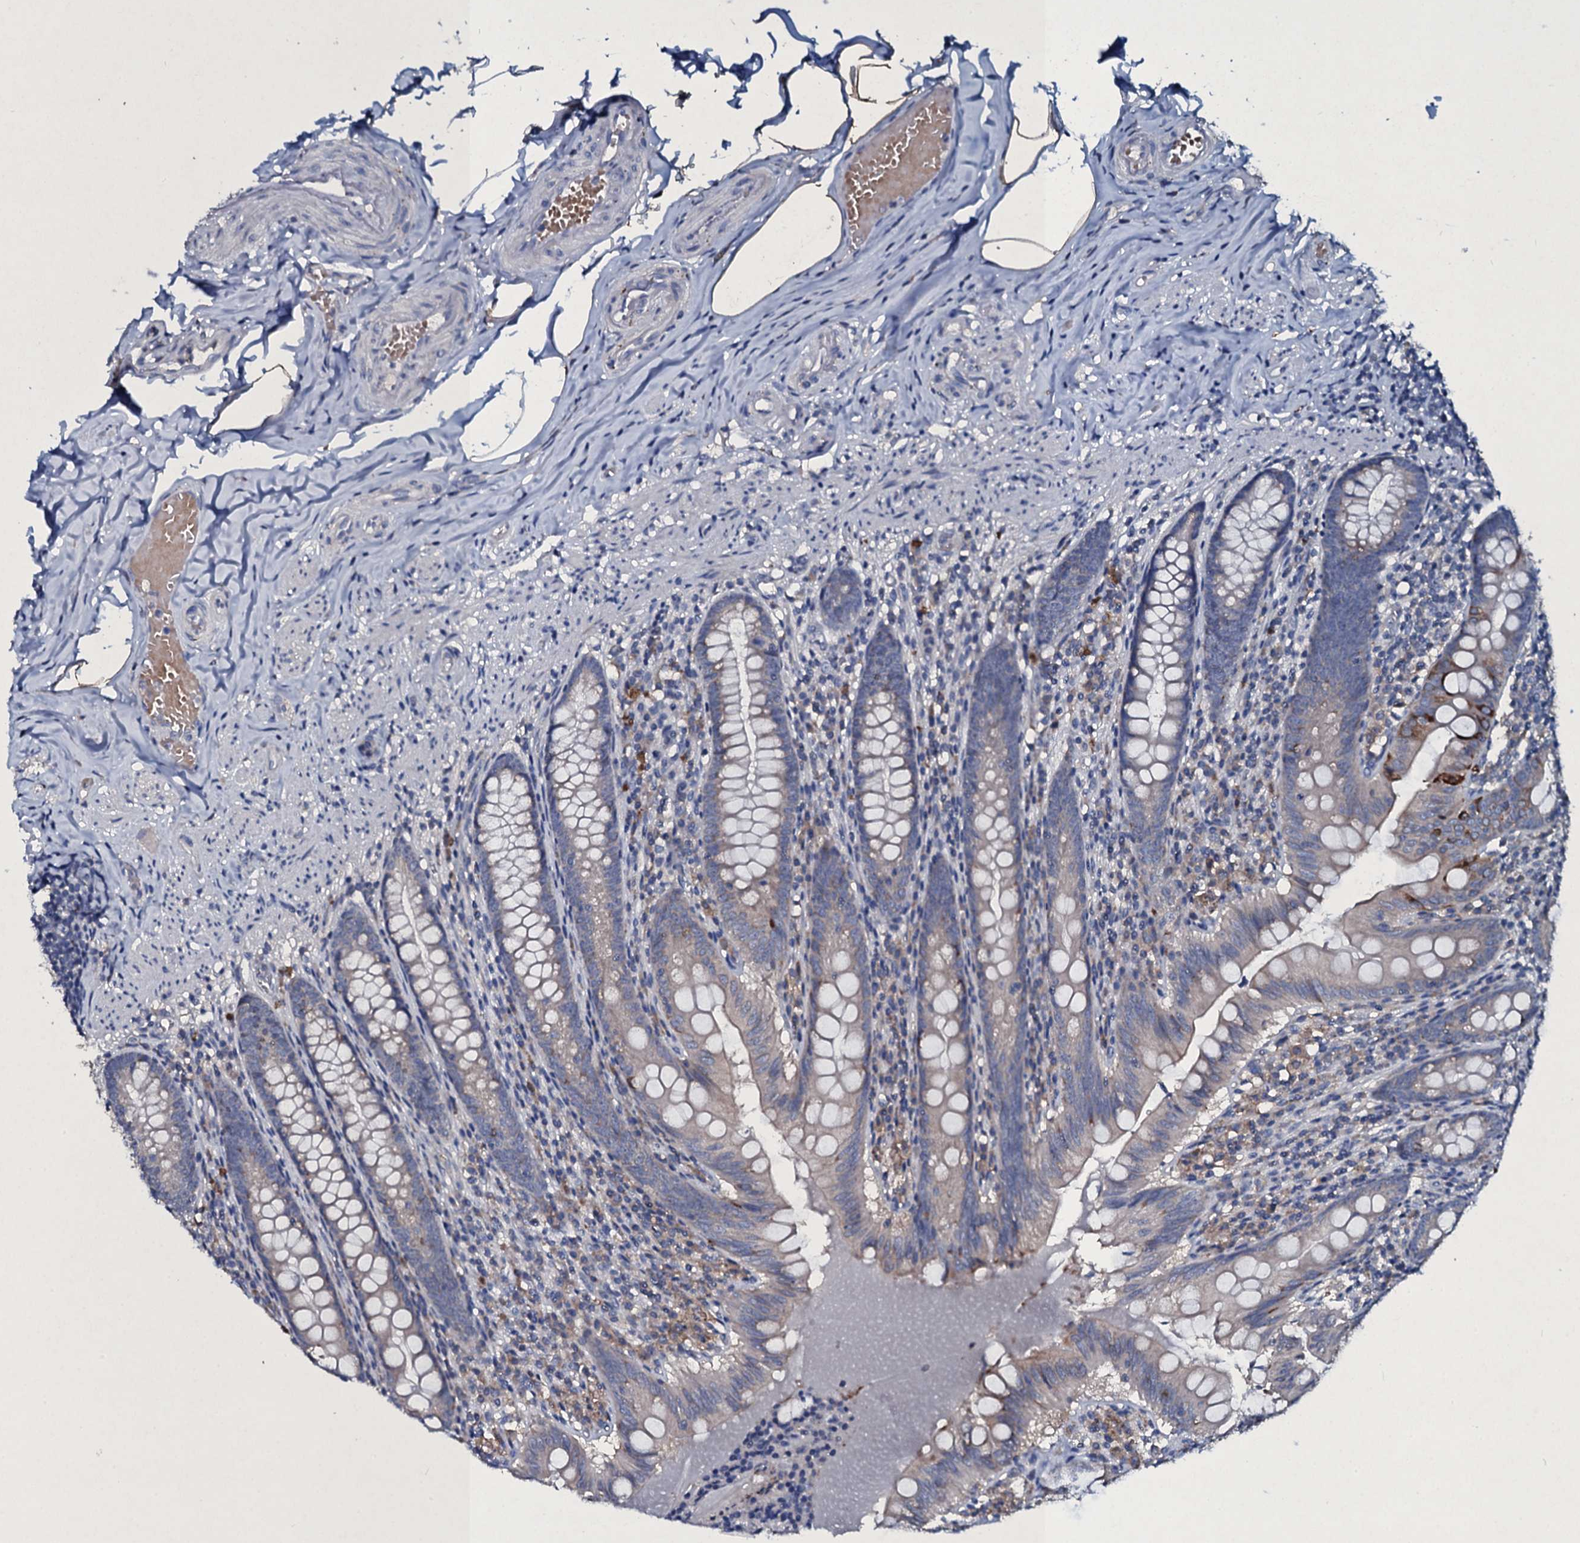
{"staining": {"intensity": "strong", "quantity": "<25%", "location": "cytoplasmic/membranous"}, "tissue": "appendix", "cell_type": "Glandular cells", "image_type": "normal", "snomed": [{"axis": "morphology", "description": "Normal tissue, NOS"}, {"axis": "topography", "description": "Appendix"}], "caption": "This is an image of immunohistochemistry staining of normal appendix, which shows strong positivity in the cytoplasmic/membranous of glandular cells.", "gene": "TPGS2", "patient": {"sex": "male", "age": 55}}